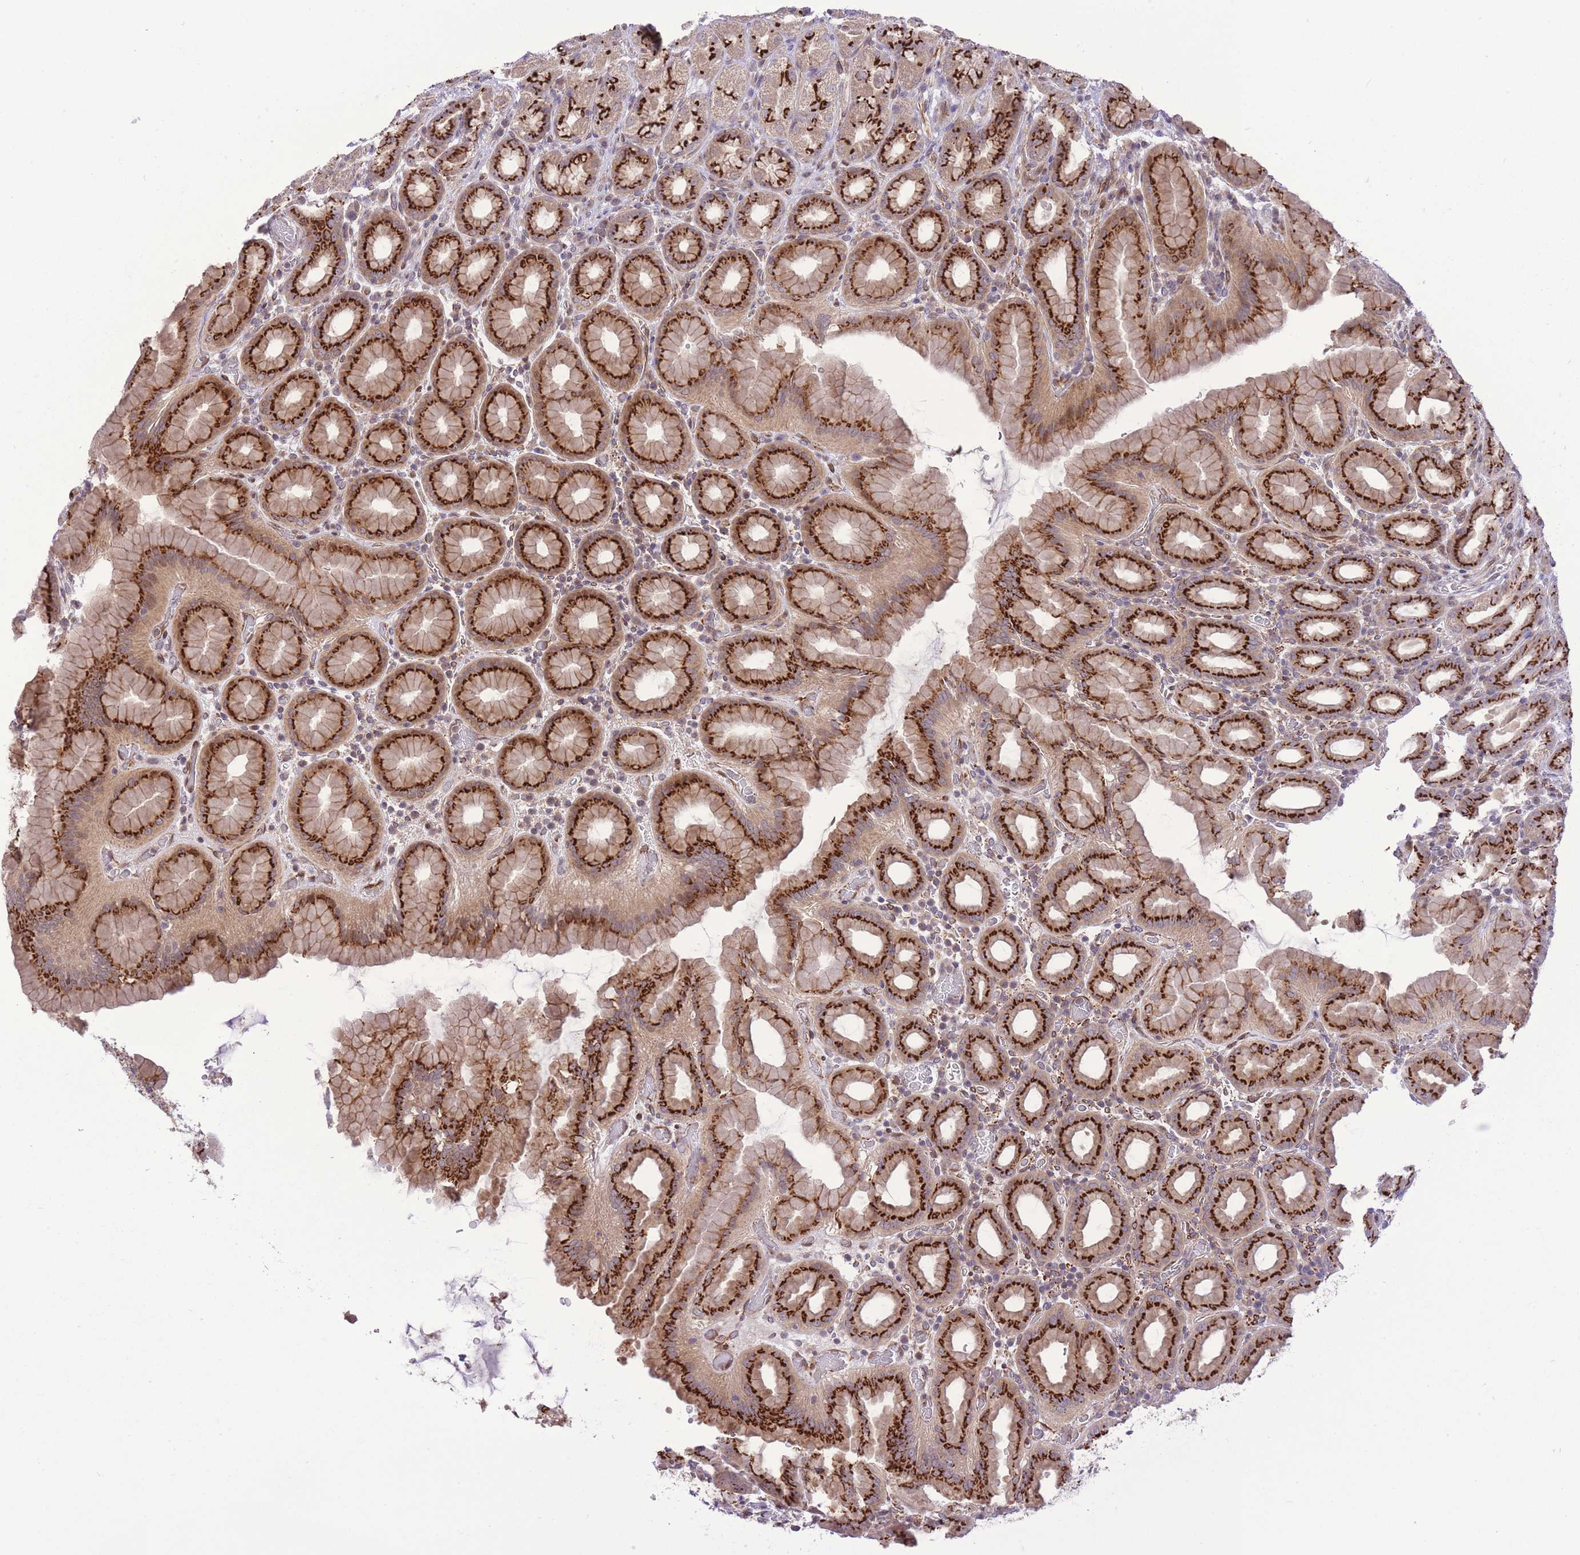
{"staining": {"intensity": "strong", "quantity": "25%-75%", "location": "cytoplasmic/membranous"}, "tissue": "stomach", "cell_type": "Glandular cells", "image_type": "normal", "snomed": [{"axis": "morphology", "description": "Normal tissue, NOS"}, {"axis": "topography", "description": "Stomach, upper"}, {"axis": "topography", "description": "Stomach"}], "caption": "A high-resolution photomicrograph shows immunohistochemistry staining of benign stomach, which demonstrates strong cytoplasmic/membranous positivity in about 25%-75% of glandular cells.", "gene": "ZBED5", "patient": {"sex": "male", "age": 68}}